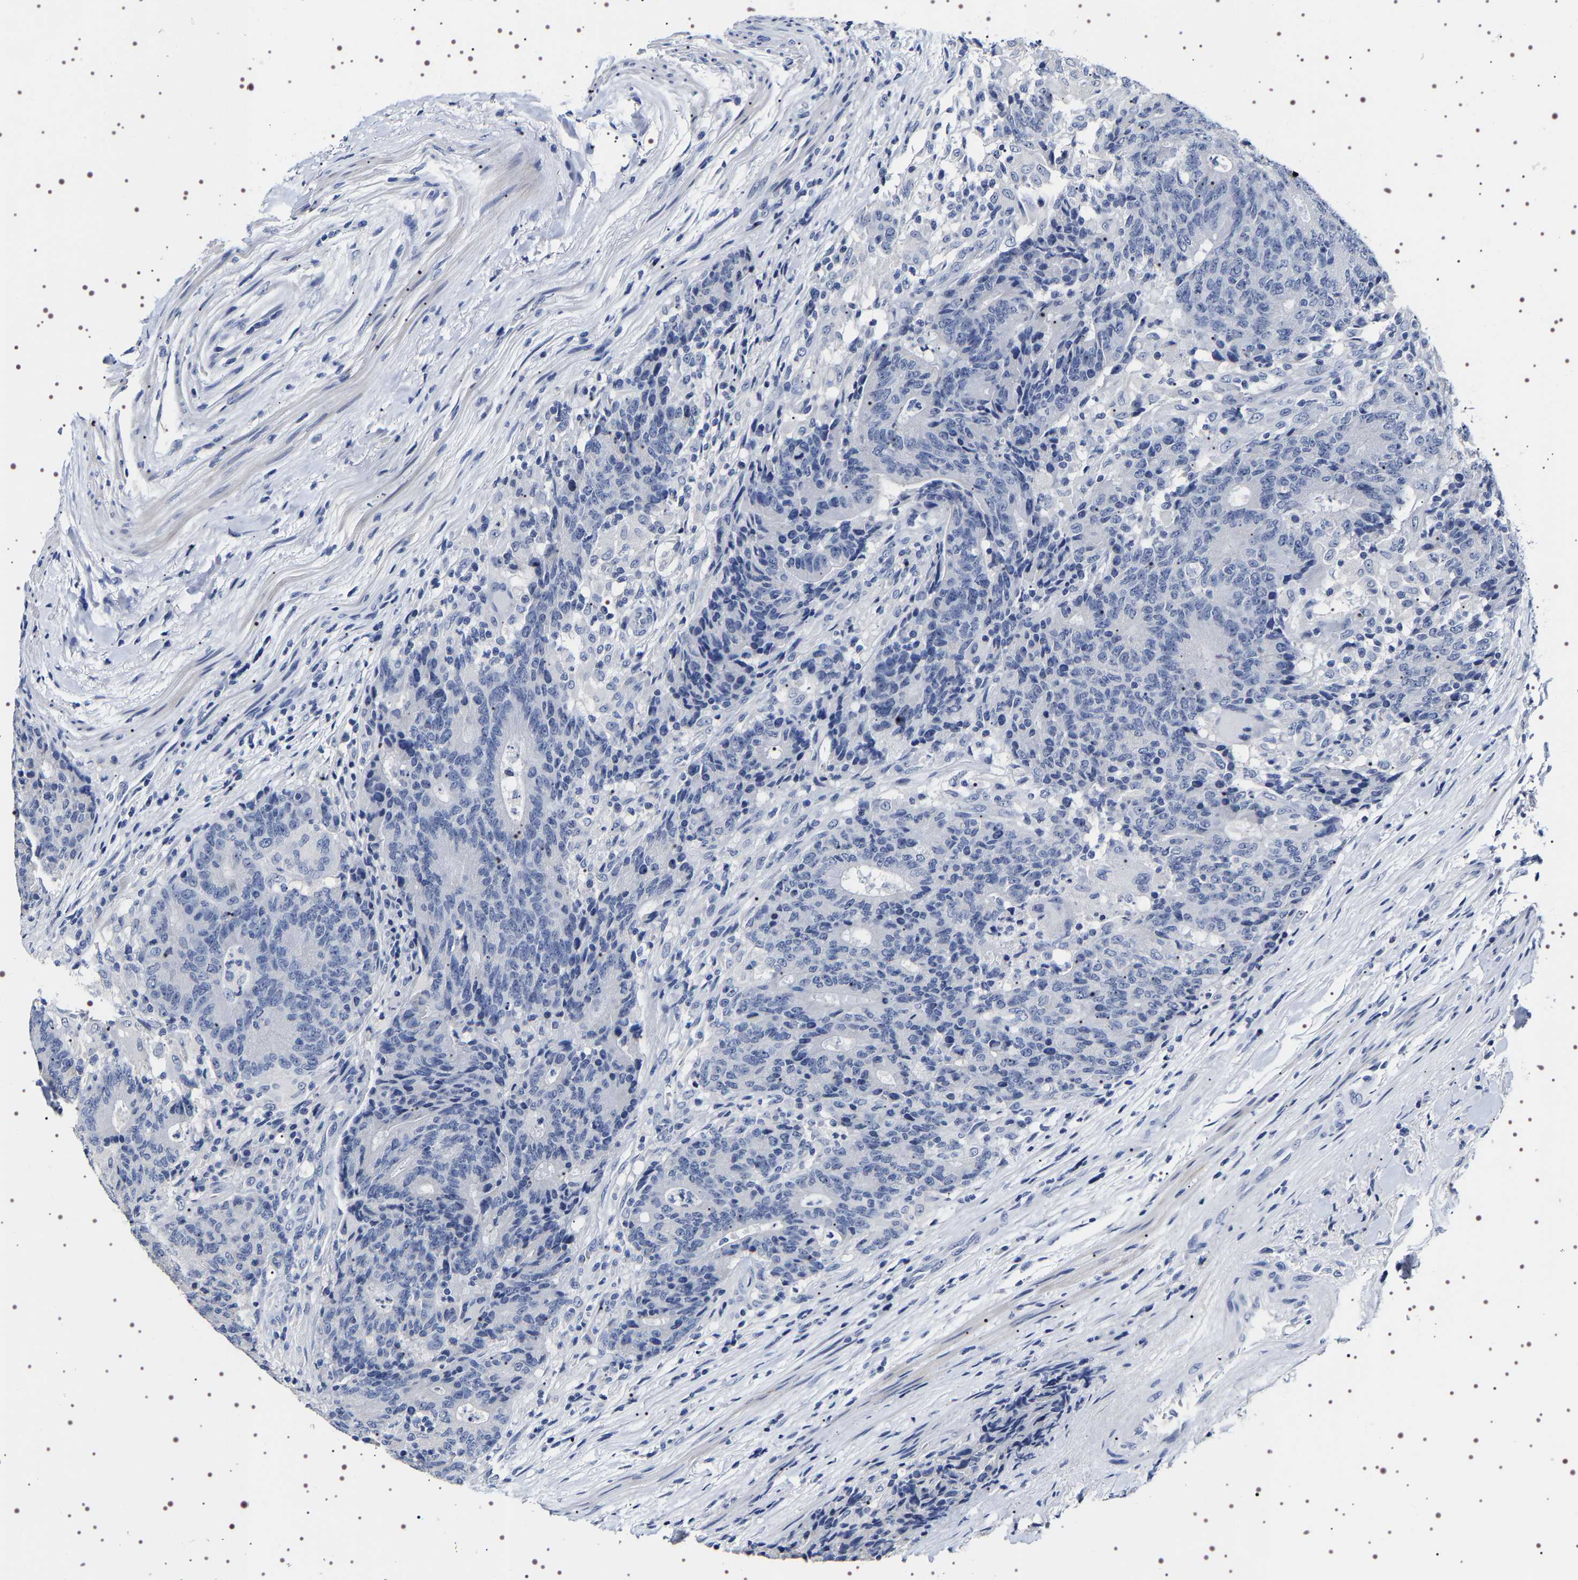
{"staining": {"intensity": "negative", "quantity": "none", "location": "none"}, "tissue": "colorectal cancer", "cell_type": "Tumor cells", "image_type": "cancer", "snomed": [{"axis": "morphology", "description": "Normal tissue, NOS"}, {"axis": "morphology", "description": "Adenocarcinoma, NOS"}, {"axis": "topography", "description": "Colon"}], "caption": "A micrograph of human adenocarcinoma (colorectal) is negative for staining in tumor cells.", "gene": "UBQLN3", "patient": {"sex": "female", "age": 75}}